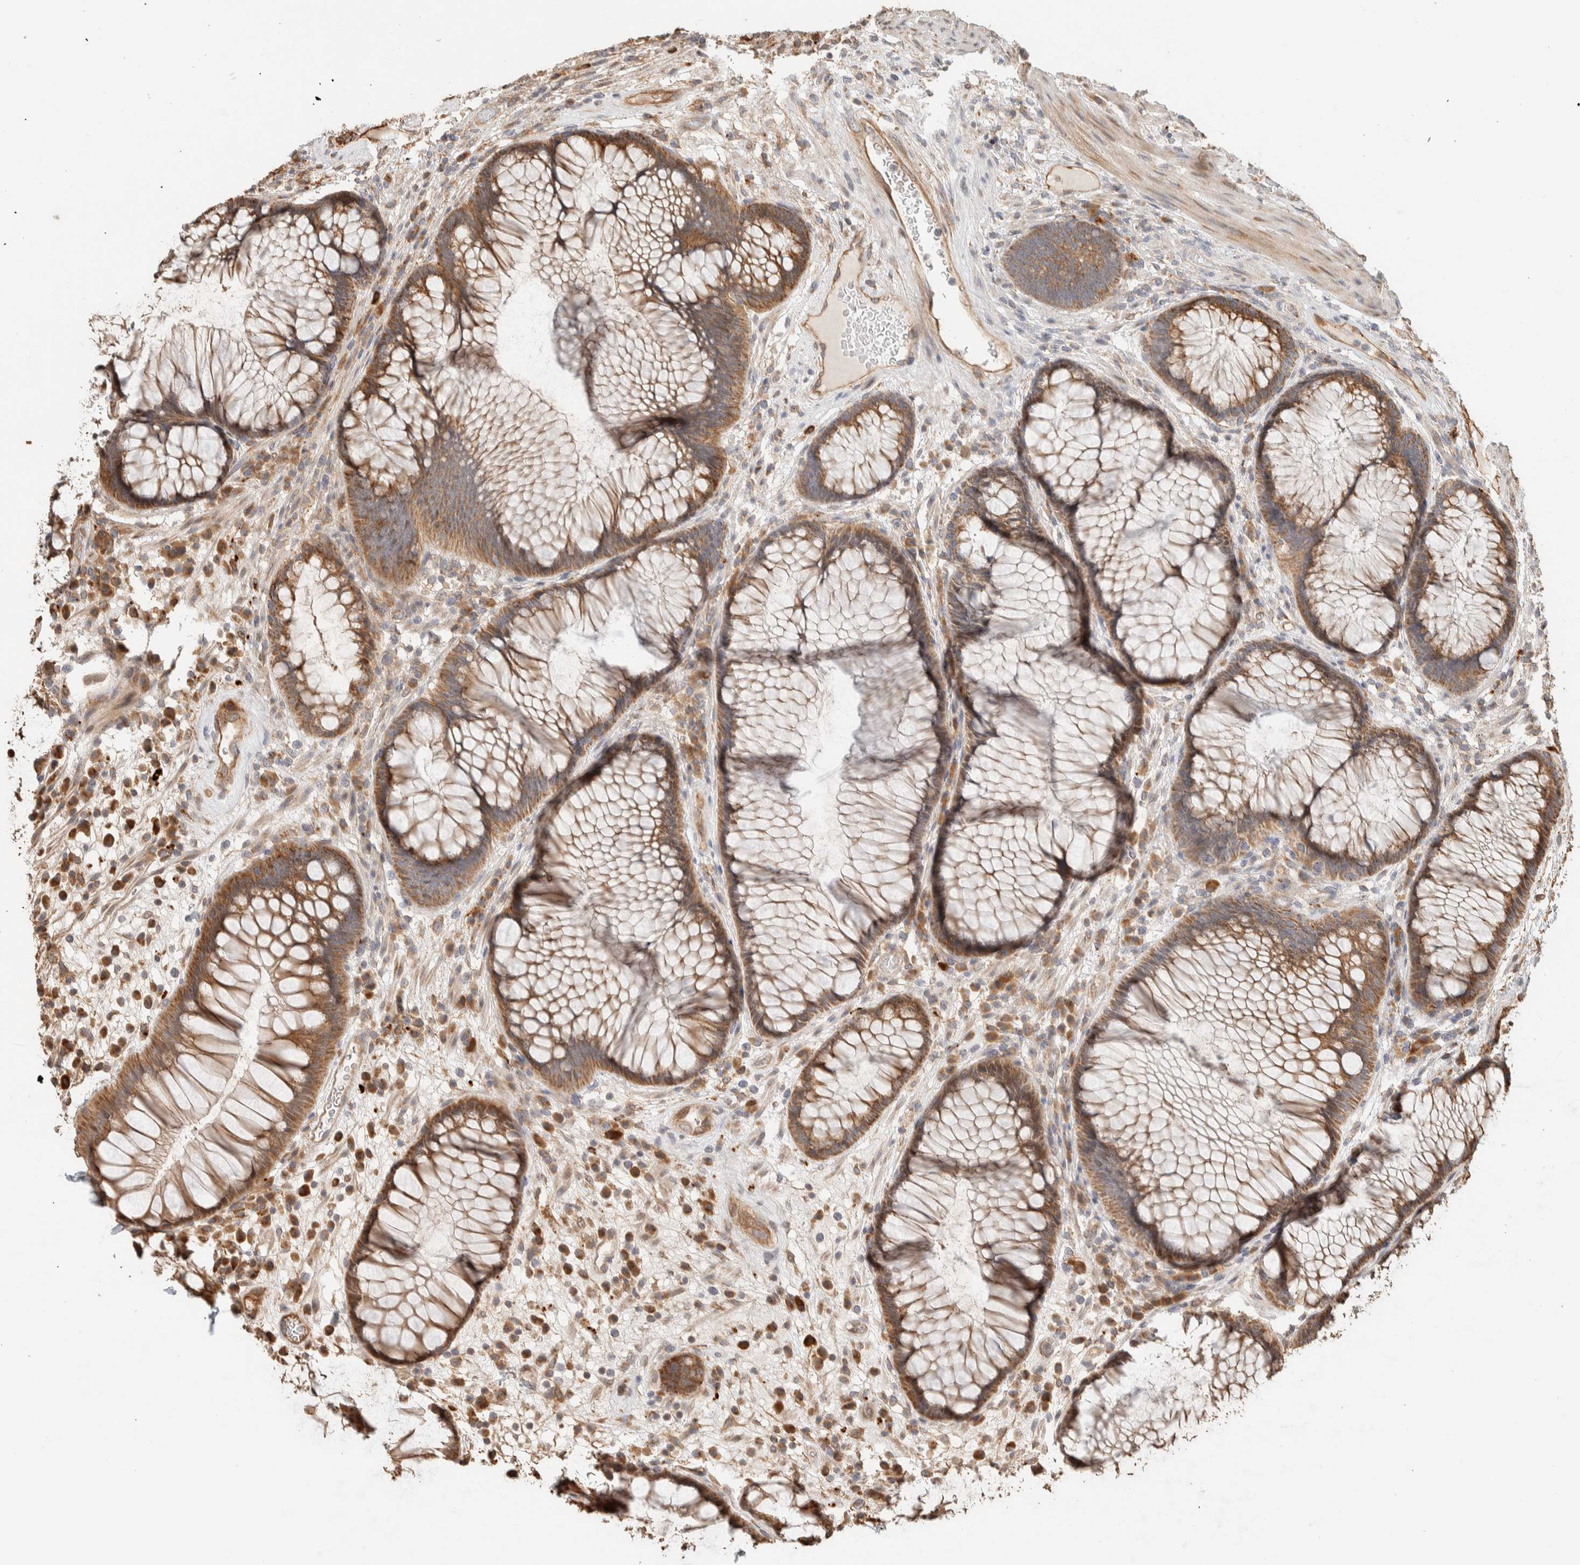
{"staining": {"intensity": "moderate", "quantity": ">75%", "location": "cytoplasmic/membranous"}, "tissue": "rectum", "cell_type": "Glandular cells", "image_type": "normal", "snomed": [{"axis": "morphology", "description": "Normal tissue, NOS"}, {"axis": "topography", "description": "Rectum"}], "caption": "A brown stain labels moderate cytoplasmic/membranous expression of a protein in glandular cells of benign rectum.", "gene": "KIF9", "patient": {"sex": "male", "age": 51}}